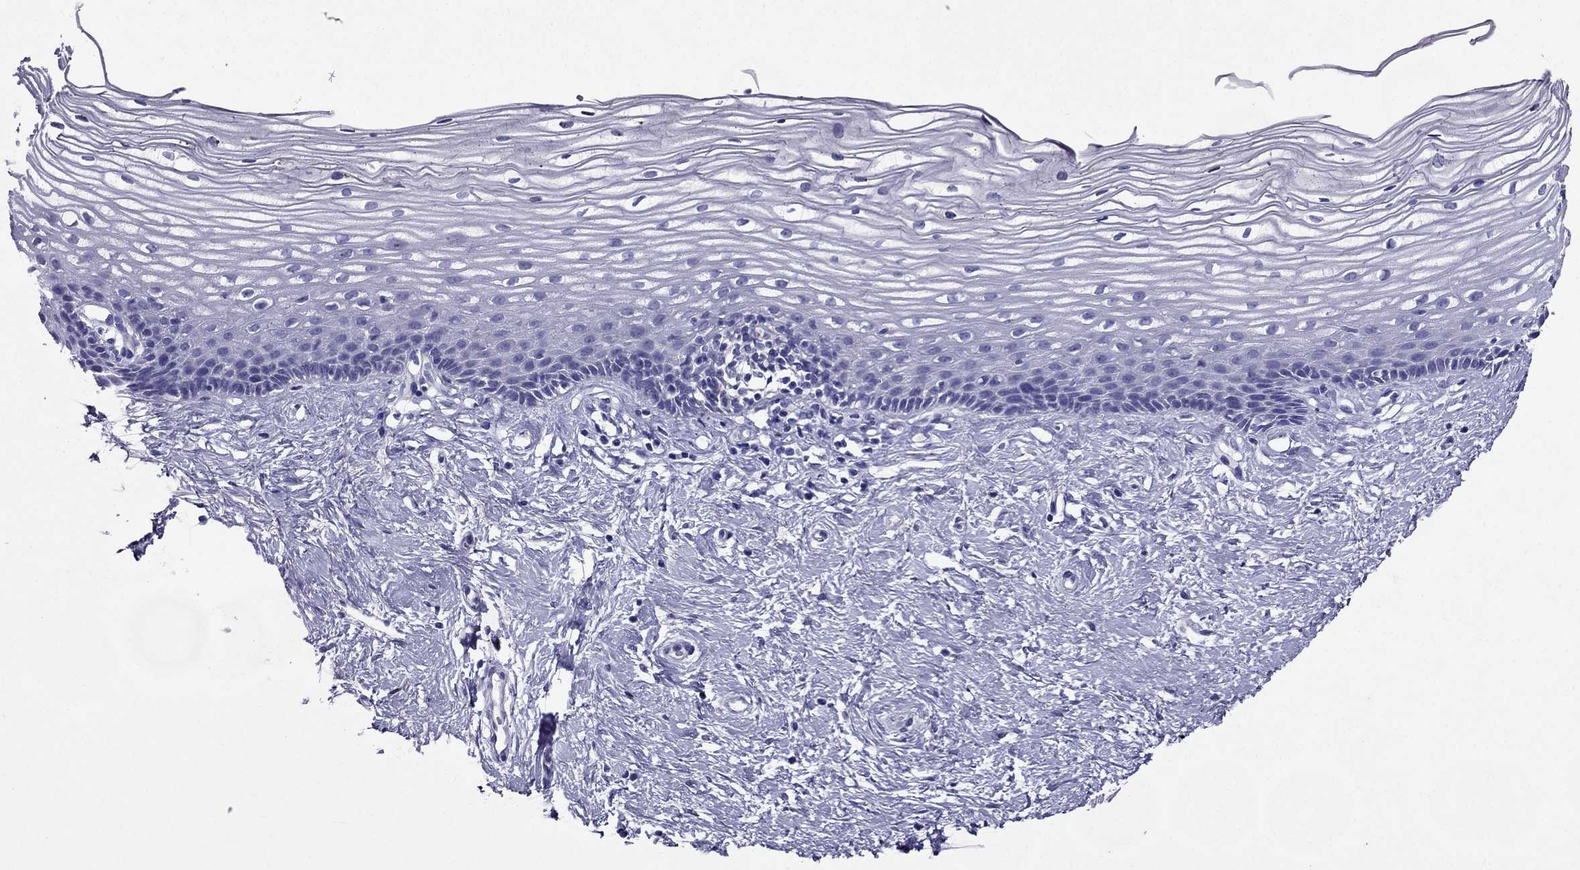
{"staining": {"intensity": "negative", "quantity": "none", "location": "none"}, "tissue": "cervix", "cell_type": "Glandular cells", "image_type": "normal", "snomed": [{"axis": "morphology", "description": "Normal tissue, NOS"}, {"axis": "topography", "description": "Cervix"}], "caption": "An immunohistochemistry (IHC) photomicrograph of unremarkable cervix is shown. There is no staining in glandular cells of cervix. (Immunohistochemistry (ihc), brightfield microscopy, high magnification).", "gene": "ZNF541", "patient": {"sex": "female", "age": 40}}